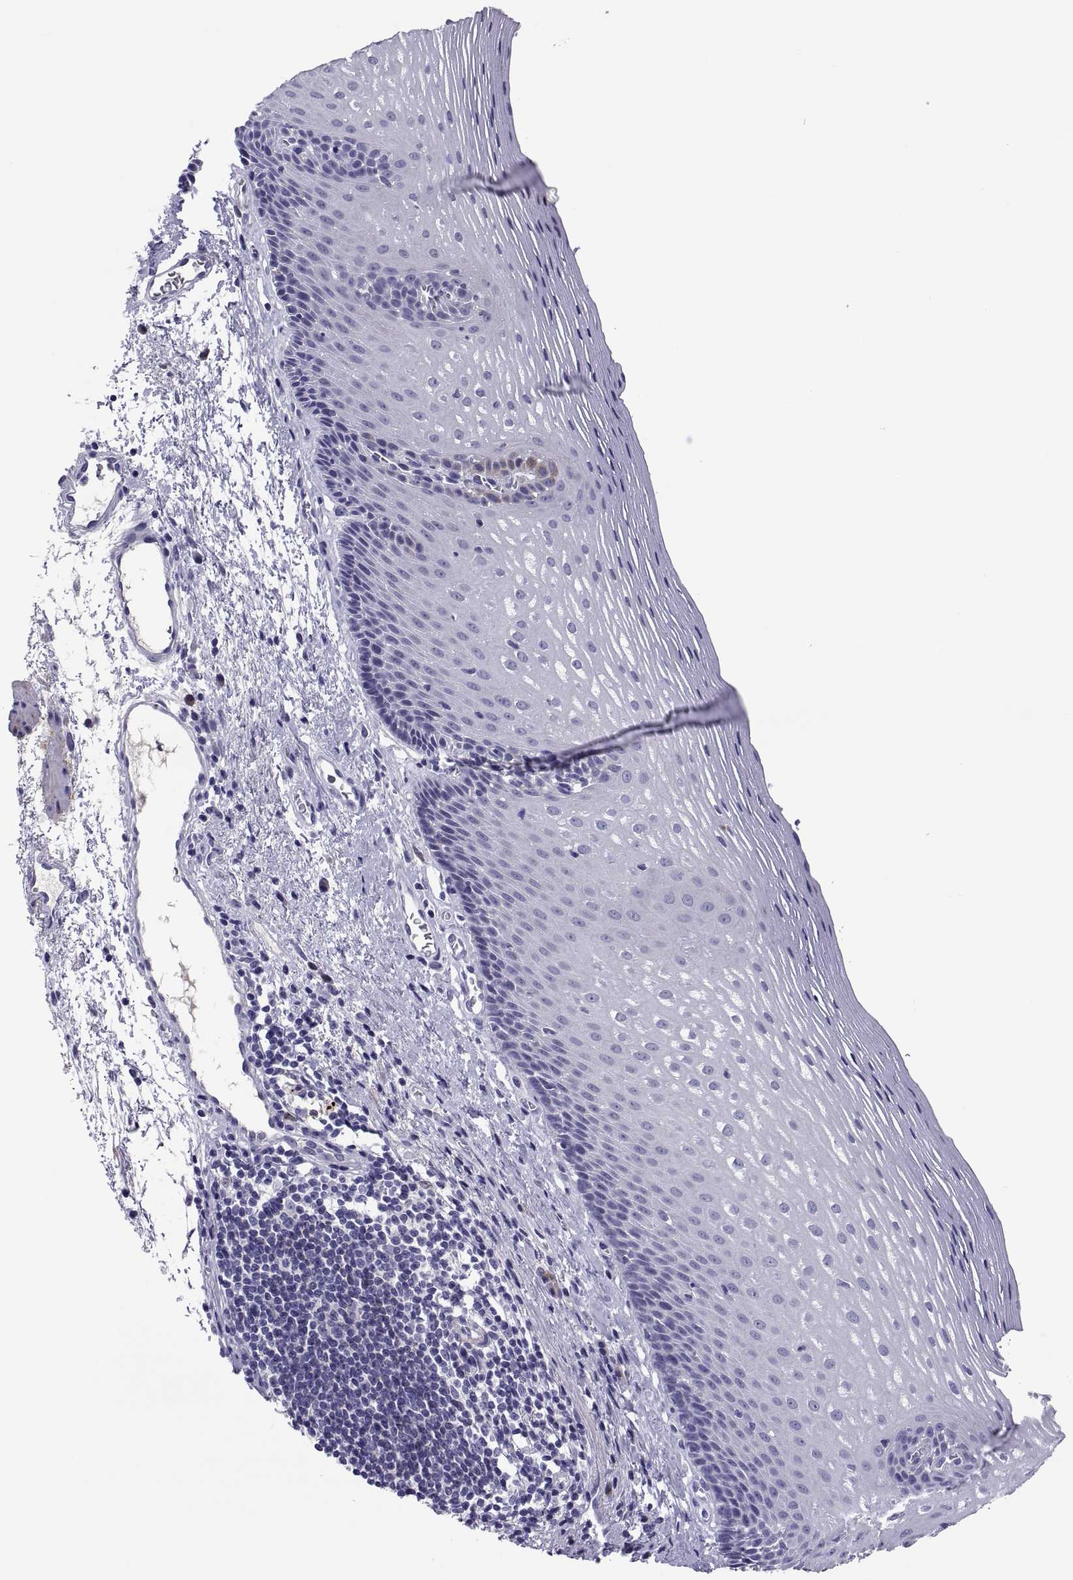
{"staining": {"intensity": "negative", "quantity": "none", "location": "none"}, "tissue": "esophagus", "cell_type": "Squamous epithelial cells", "image_type": "normal", "snomed": [{"axis": "morphology", "description": "Normal tissue, NOS"}, {"axis": "topography", "description": "Esophagus"}], "caption": "A high-resolution photomicrograph shows immunohistochemistry staining of normal esophagus, which demonstrates no significant expression in squamous epithelial cells. (IHC, brightfield microscopy, high magnification).", "gene": "CHCT1", "patient": {"sex": "male", "age": 76}}